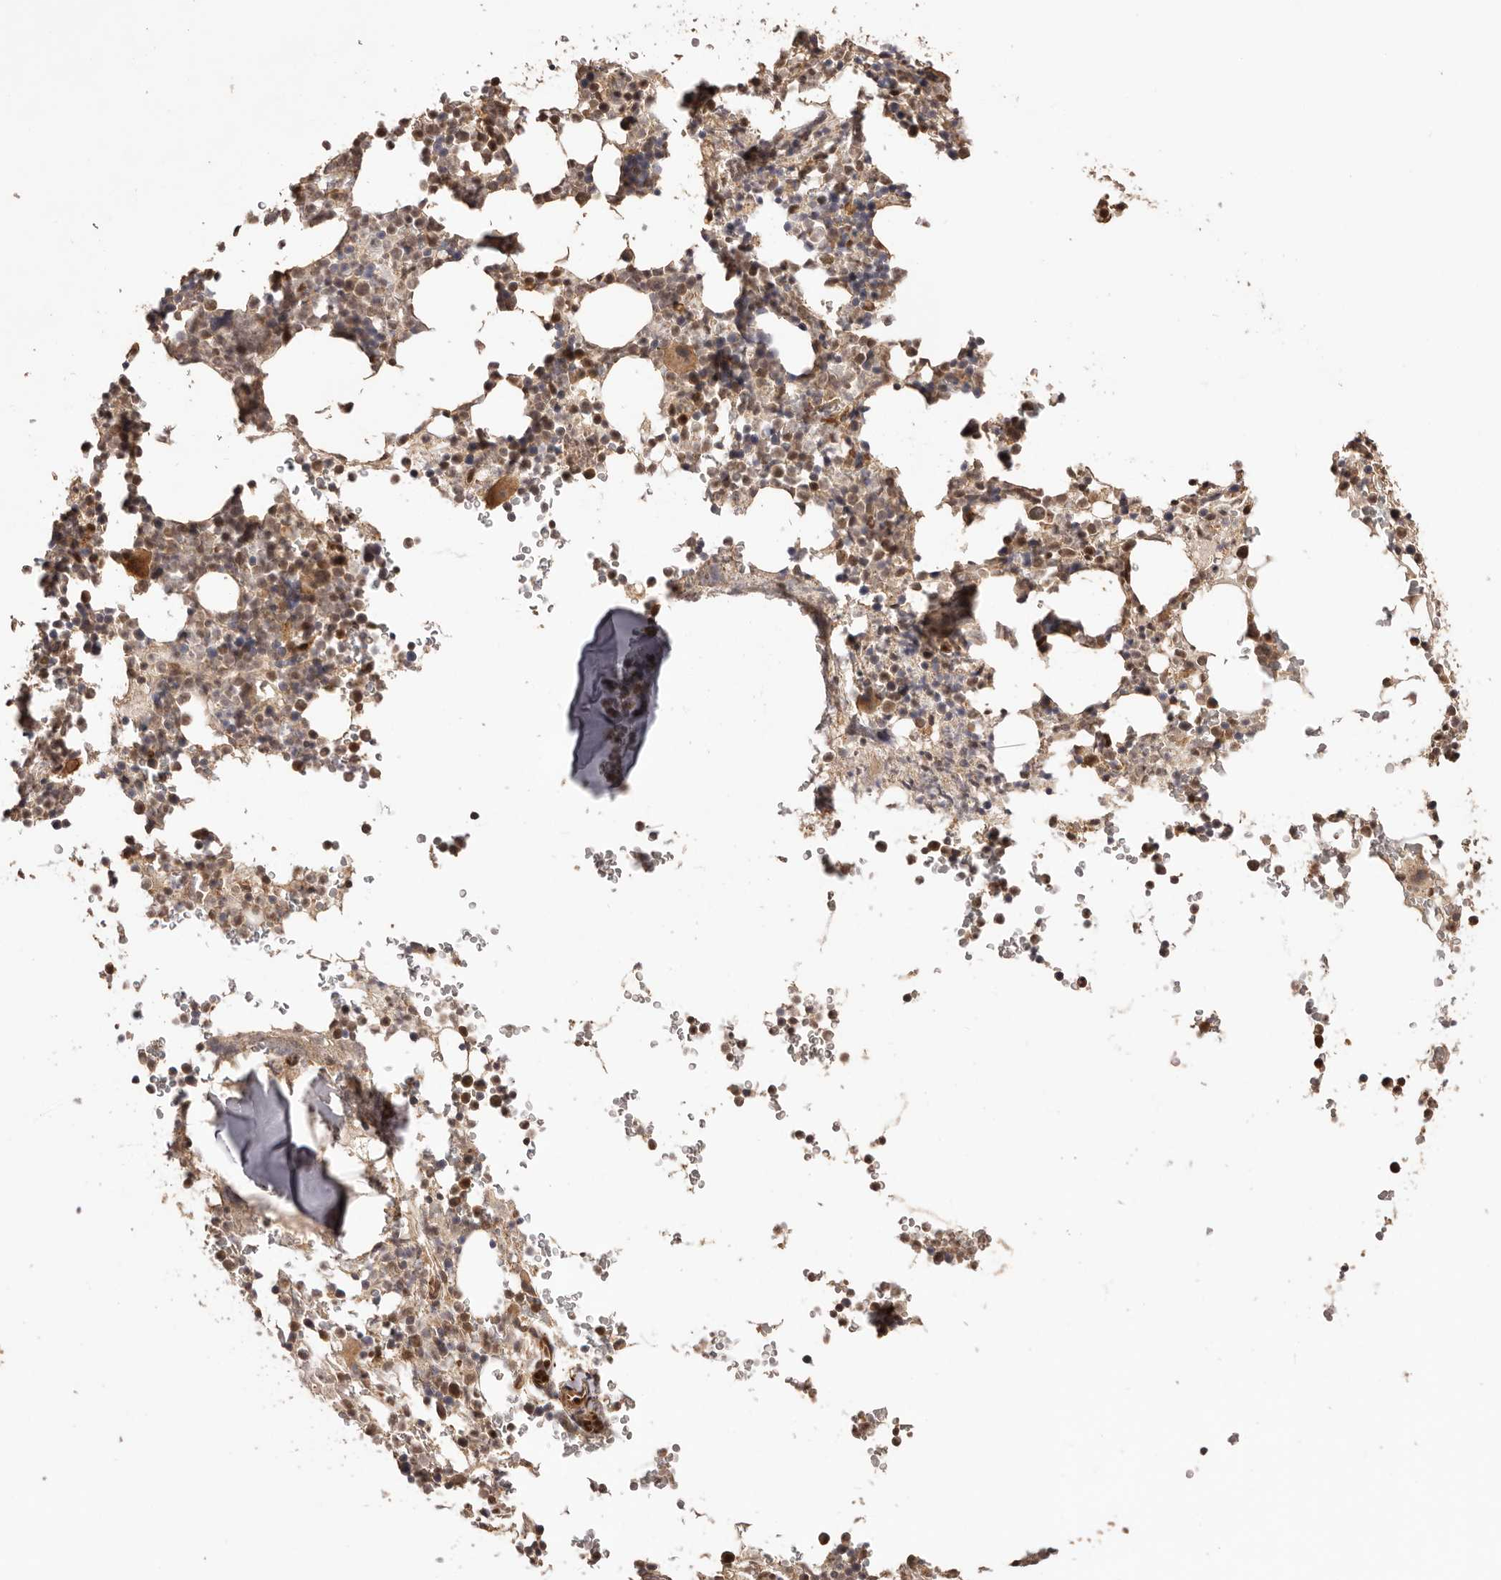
{"staining": {"intensity": "moderate", "quantity": "25%-75%", "location": "cytoplasmic/membranous,nuclear"}, "tissue": "bone marrow", "cell_type": "Hematopoietic cells", "image_type": "normal", "snomed": [{"axis": "morphology", "description": "Normal tissue, NOS"}, {"axis": "topography", "description": "Bone marrow"}], "caption": "Hematopoietic cells exhibit medium levels of moderate cytoplasmic/membranous,nuclear staining in approximately 25%-75% of cells in normal bone marrow.", "gene": "UBR2", "patient": {"sex": "male", "age": 58}}